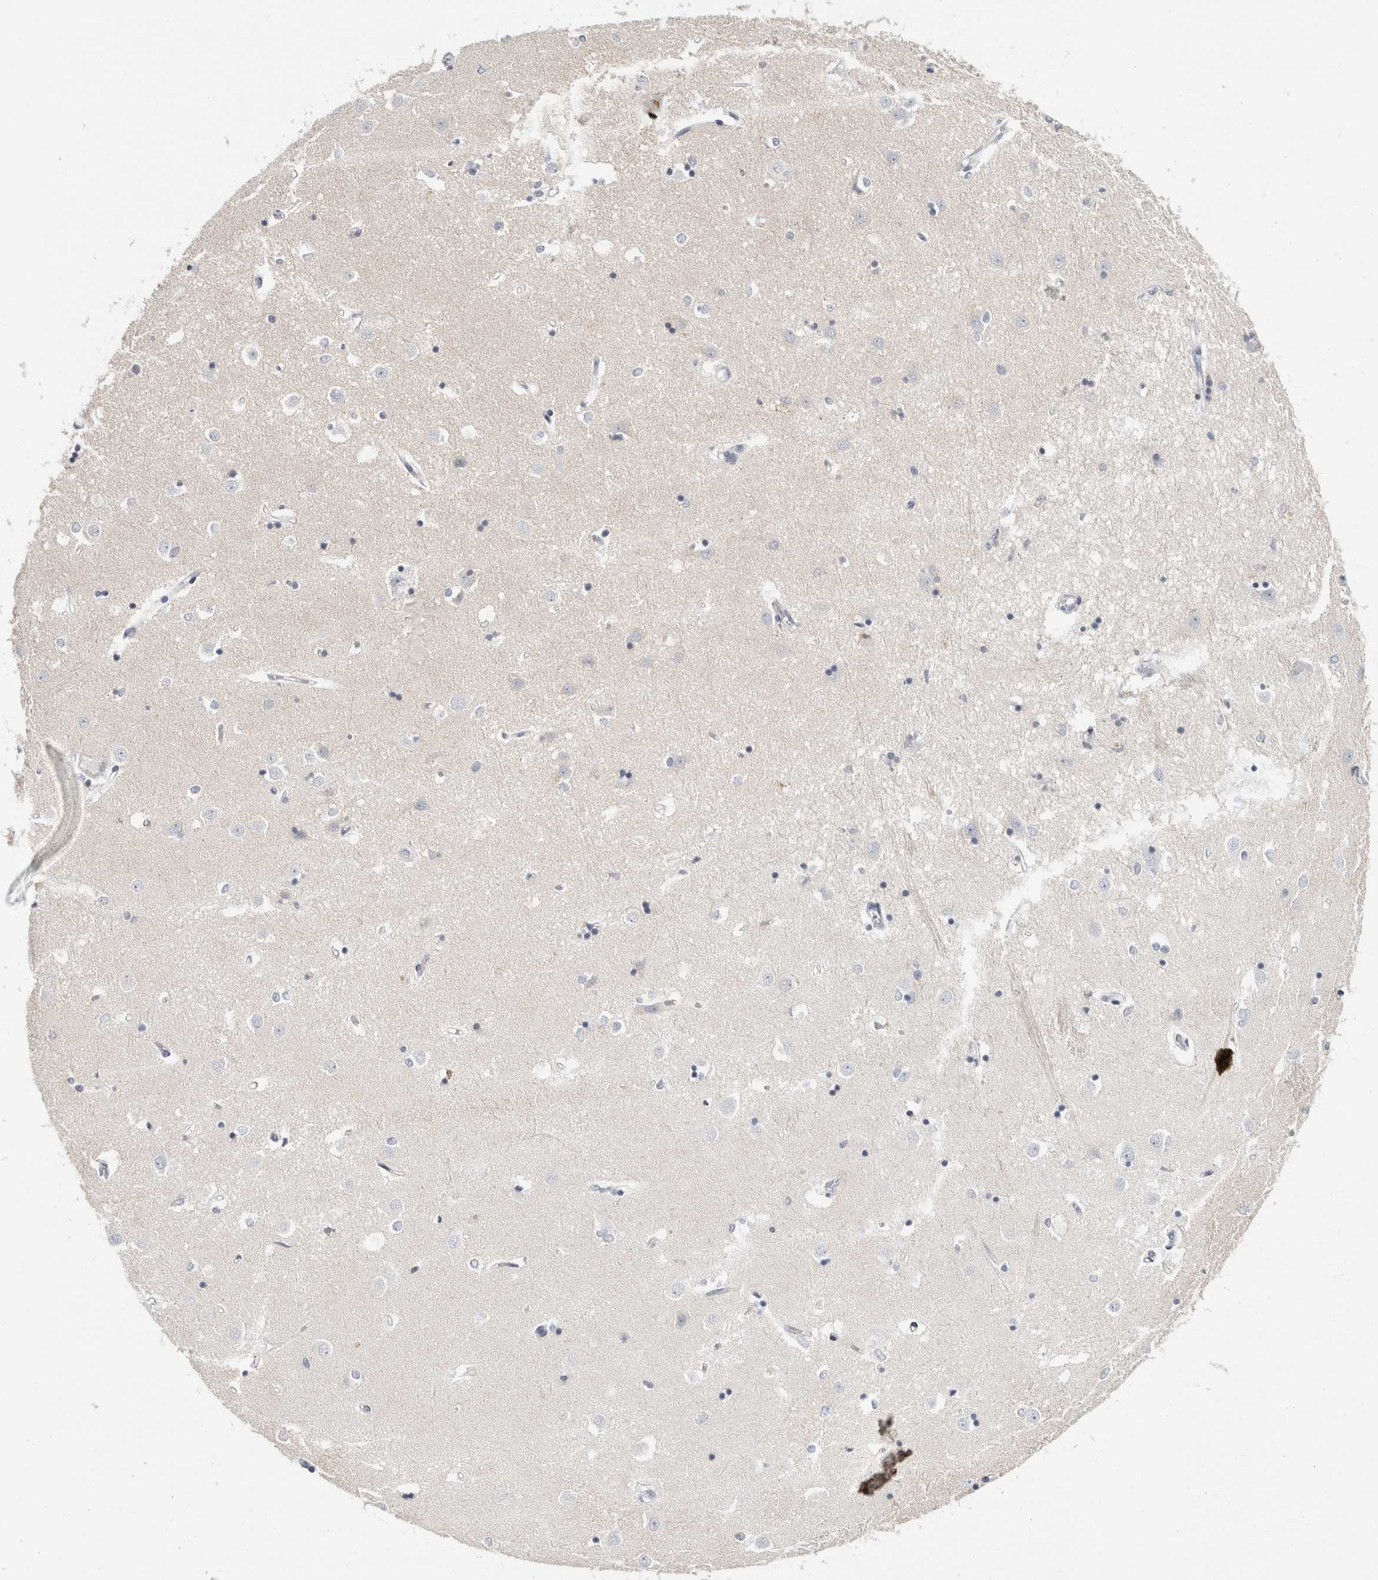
{"staining": {"intensity": "negative", "quantity": "none", "location": "none"}, "tissue": "caudate", "cell_type": "Glial cells", "image_type": "normal", "snomed": [{"axis": "morphology", "description": "Normal tissue, NOS"}, {"axis": "topography", "description": "Lateral ventricle wall"}], "caption": "Immunohistochemistry (IHC) histopathology image of benign human caudate stained for a protein (brown), which displays no positivity in glial cells.", "gene": "RPH3AL", "patient": {"sex": "male", "age": 45}}